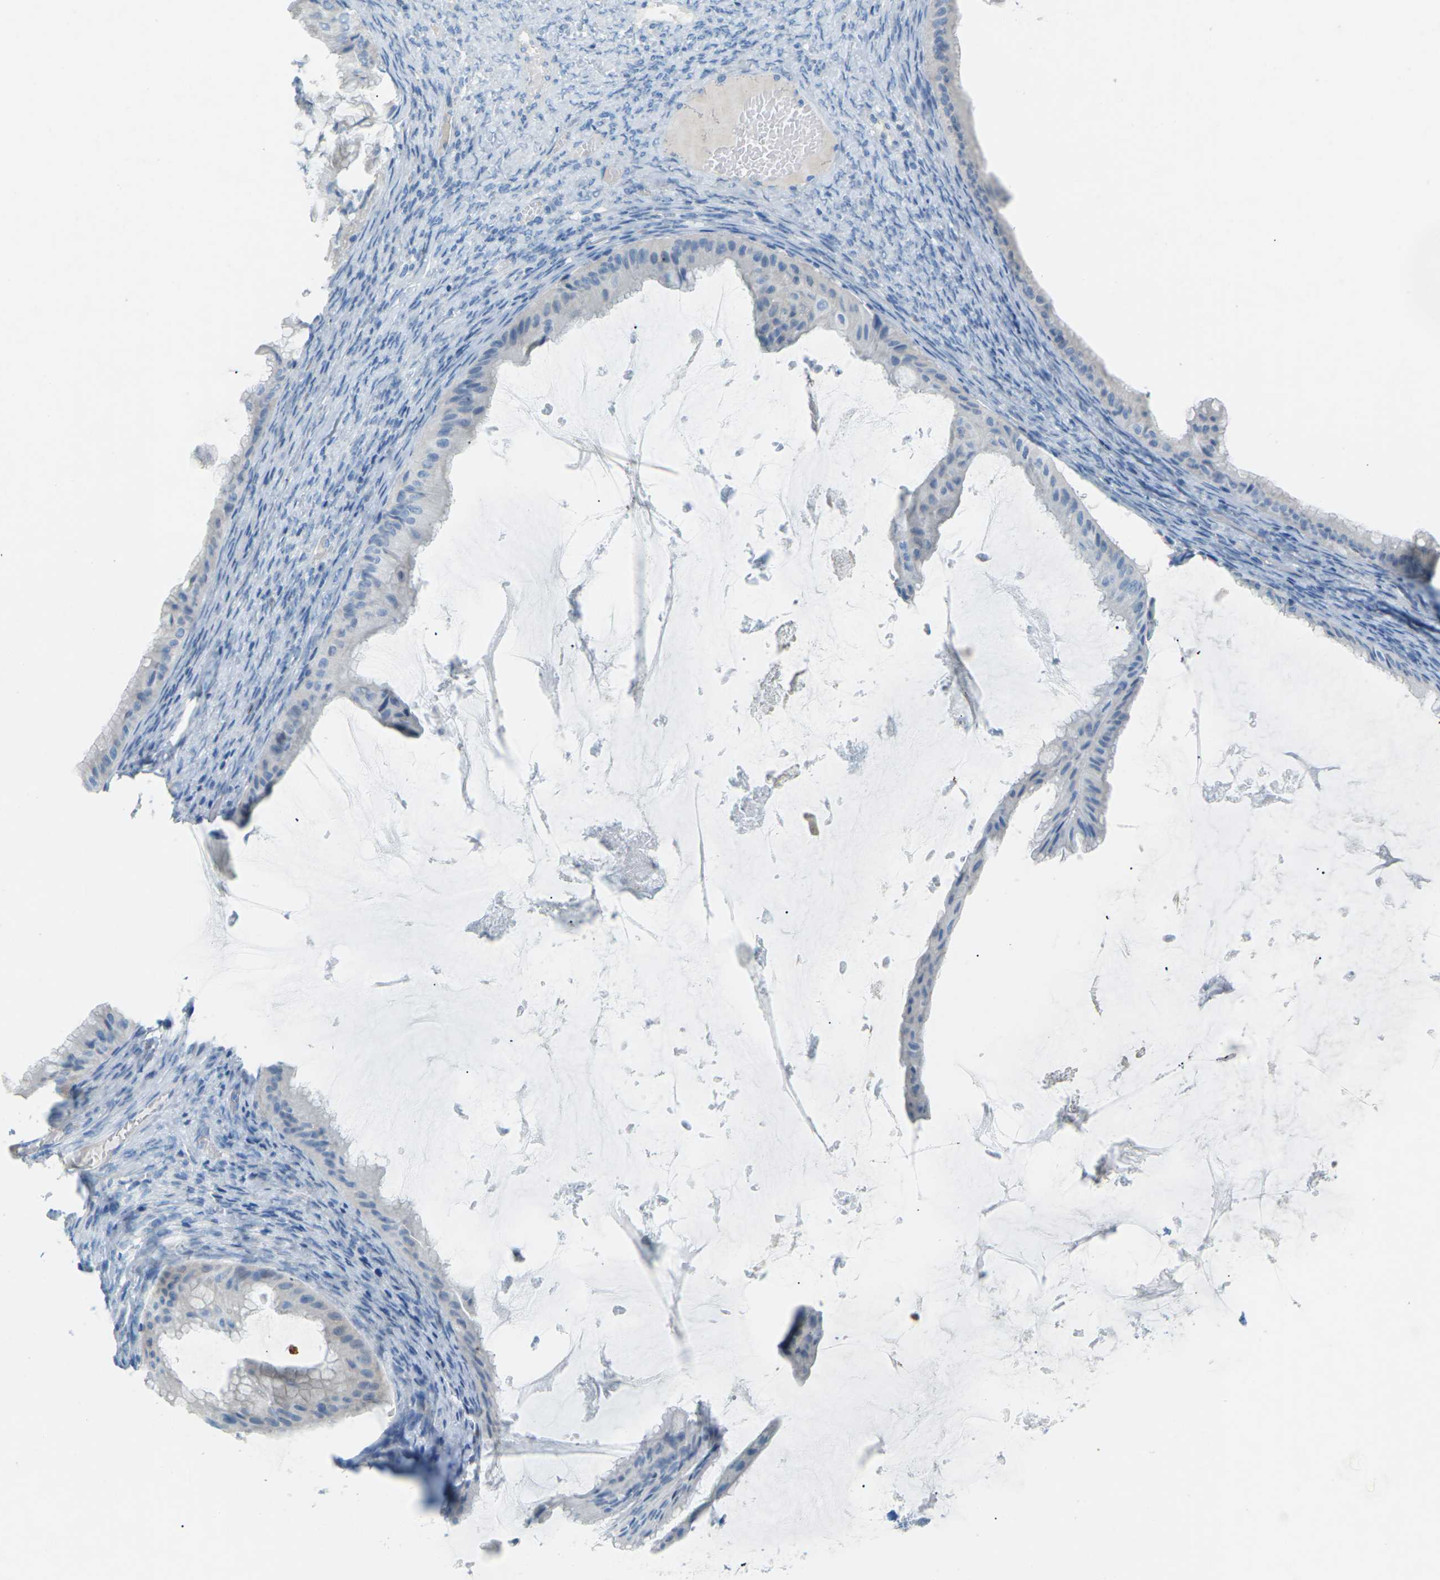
{"staining": {"intensity": "negative", "quantity": "none", "location": "none"}, "tissue": "ovarian cancer", "cell_type": "Tumor cells", "image_type": "cancer", "snomed": [{"axis": "morphology", "description": "Cystadenocarcinoma, mucinous, NOS"}, {"axis": "topography", "description": "Ovary"}], "caption": "IHC histopathology image of neoplastic tissue: ovarian cancer stained with DAB displays no significant protein positivity in tumor cells.", "gene": "CDH16", "patient": {"sex": "female", "age": 61}}